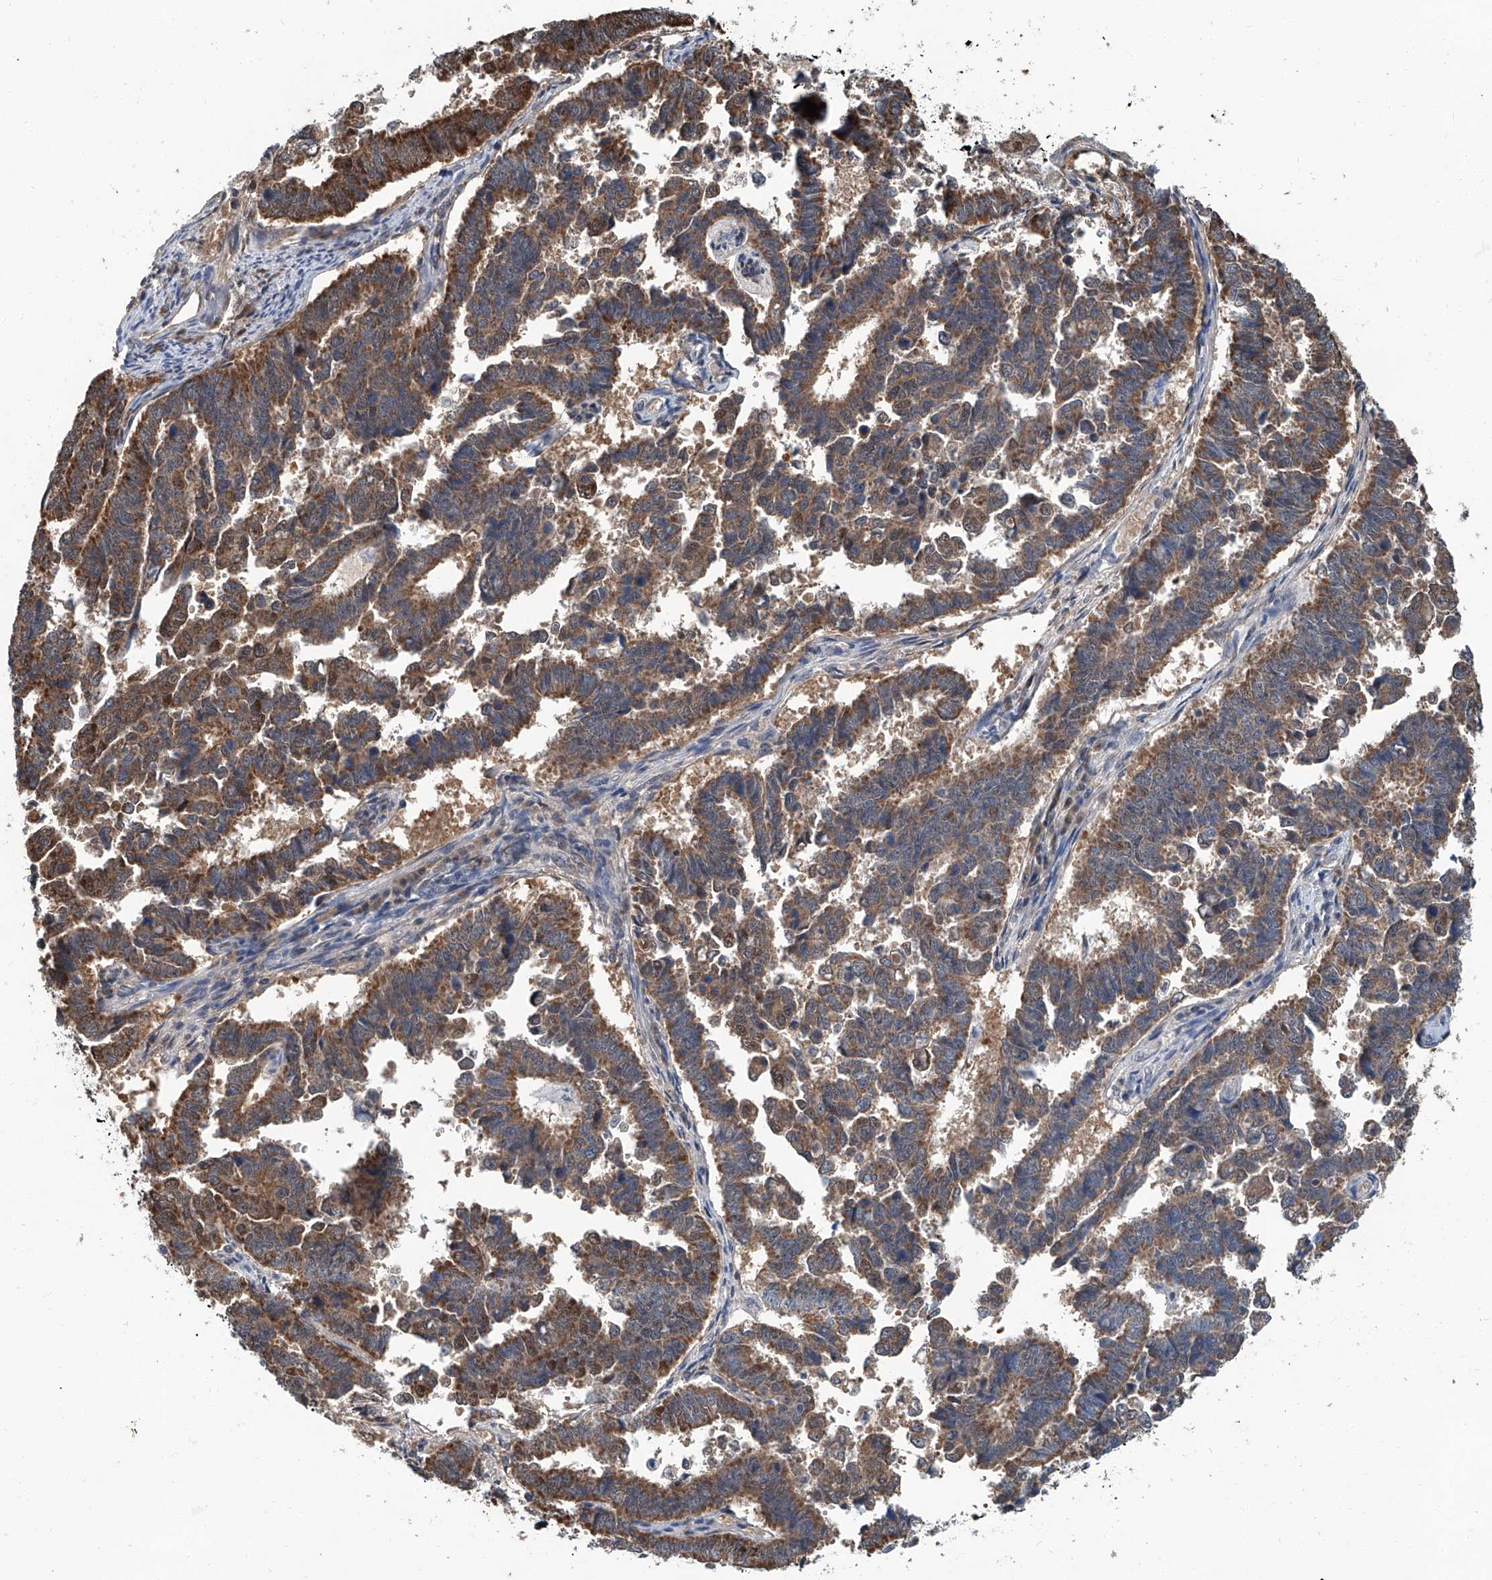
{"staining": {"intensity": "strong", "quantity": ">75%", "location": "cytoplasmic/membranous"}, "tissue": "endometrial cancer", "cell_type": "Tumor cells", "image_type": "cancer", "snomed": [{"axis": "morphology", "description": "Adenocarcinoma, NOS"}, {"axis": "topography", "description": "Endometrium"}], "caption": "Immunohistochemistry (IHC) histopathology image of neoplastic tissue: human endometrial adenocarcinoma stained using immunohistochemistry (IHC) displays high levels of strong protein expression localized specifically in the cytoplasmic/membranous of tumor cells, appearing as a cytoplasmic/membranous brown color.", "gene": "CLK1", "patient": {"sex": "female", "age": 75}}